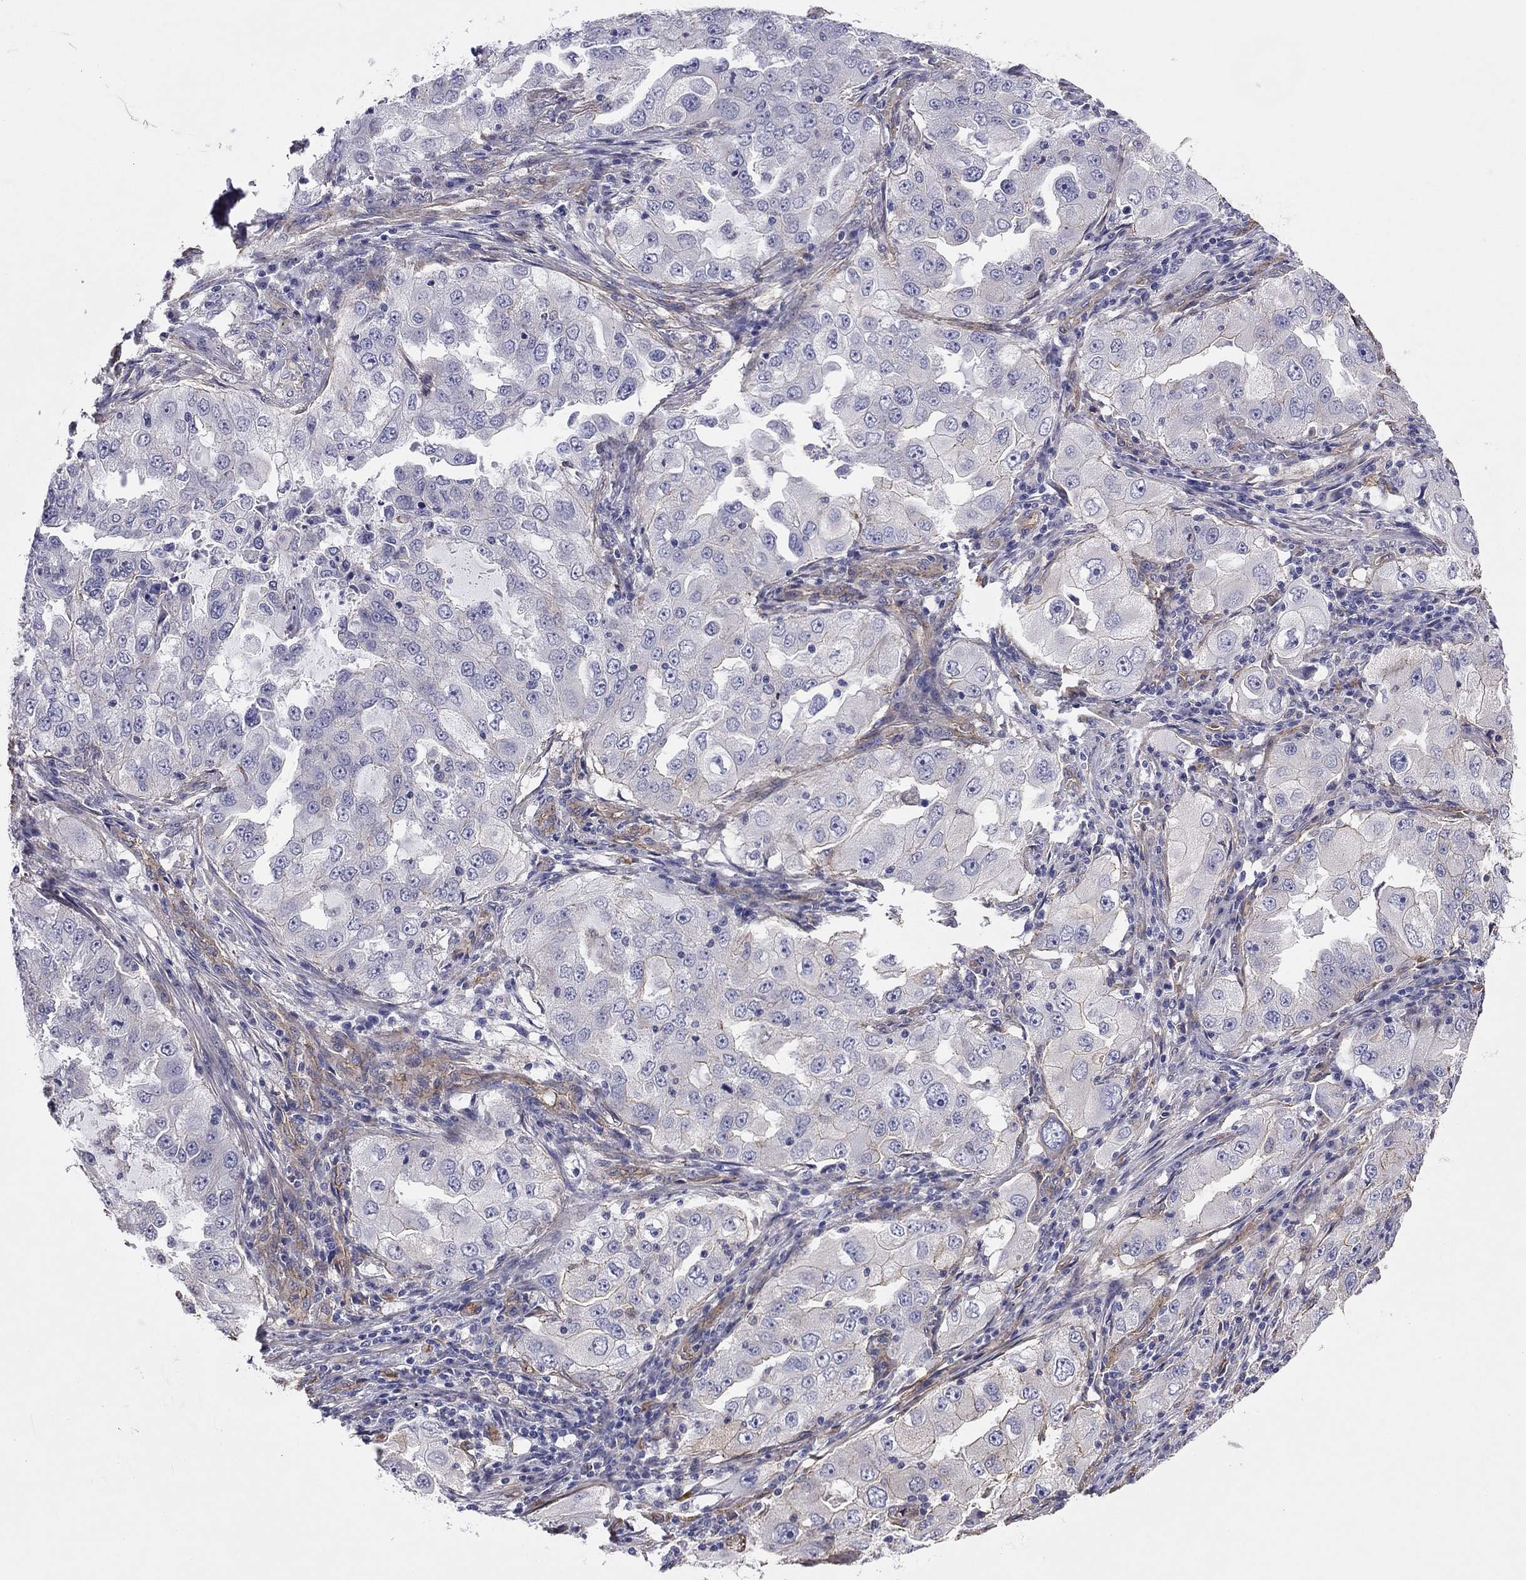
{"staining": {"intensity": "negative", "quantity": "none", "location": "none"}, "tissue": "lung cancer", "cell_type": "Tumor cells", "image_type": "cancer", "snomed": [{"axis": "morphology", "description": "Adenocarcinoma, NOS"}, {"axis": "topography", "description": "Lung"}], "caption": "Protein analysis of adenocarcinoma (lung) reveals no significant positivity in tumor cells.", "gene": "TCHH", "patient": {"sex": "female", "age": 61}}